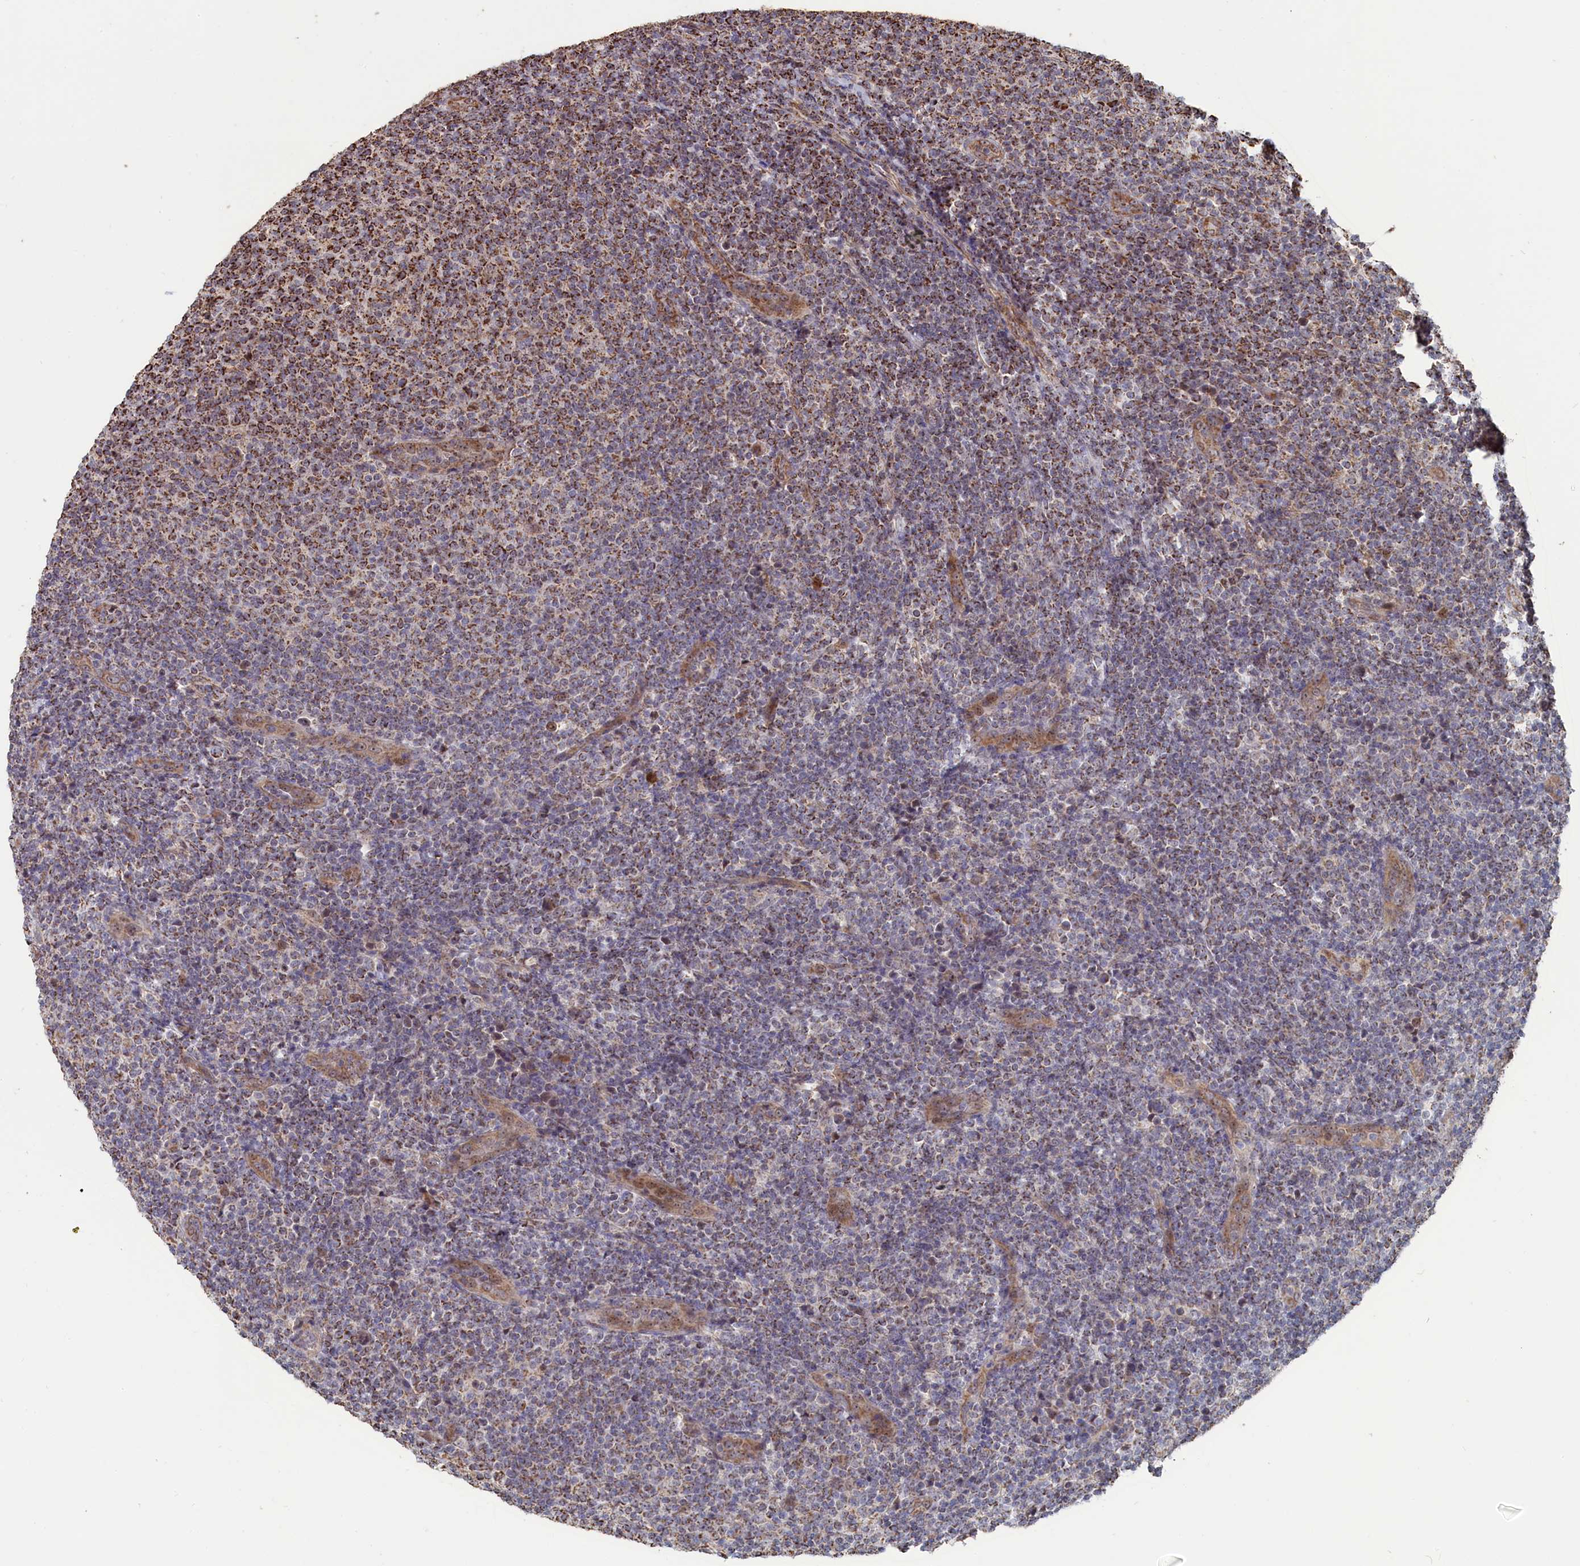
{"staining": {"intensity": "moderate", "quantity": "25%-75%", "location": "cytoplasmic/membranous"}, "tissue": "lymphoma", "cell_type": "Tumor cells", "image_type": "cancer", "snomed": [{"axis": "morphology", "description": "Malignant lymphoma, non-Hodgkin's type, Low grade"}, {"axis": "topography", "description": "Lymph node"}], "caption": "Immunohistochemistry (IHC) staining of low-grade malignant lymphoma, non-Hodgkin's type, which reveals medium levels of moderate cytoplasmic/membranous staining in approximately 25%-75% of tumor cells indicating moderate cytoplasmic/membranous protein staining. The staining was performed using DAB (brown) for protein detection and nuclei were counterstained in hematoxylin (blue).", "gene": "ZNF816", "patient": {"sex": "male", "age": 66}}